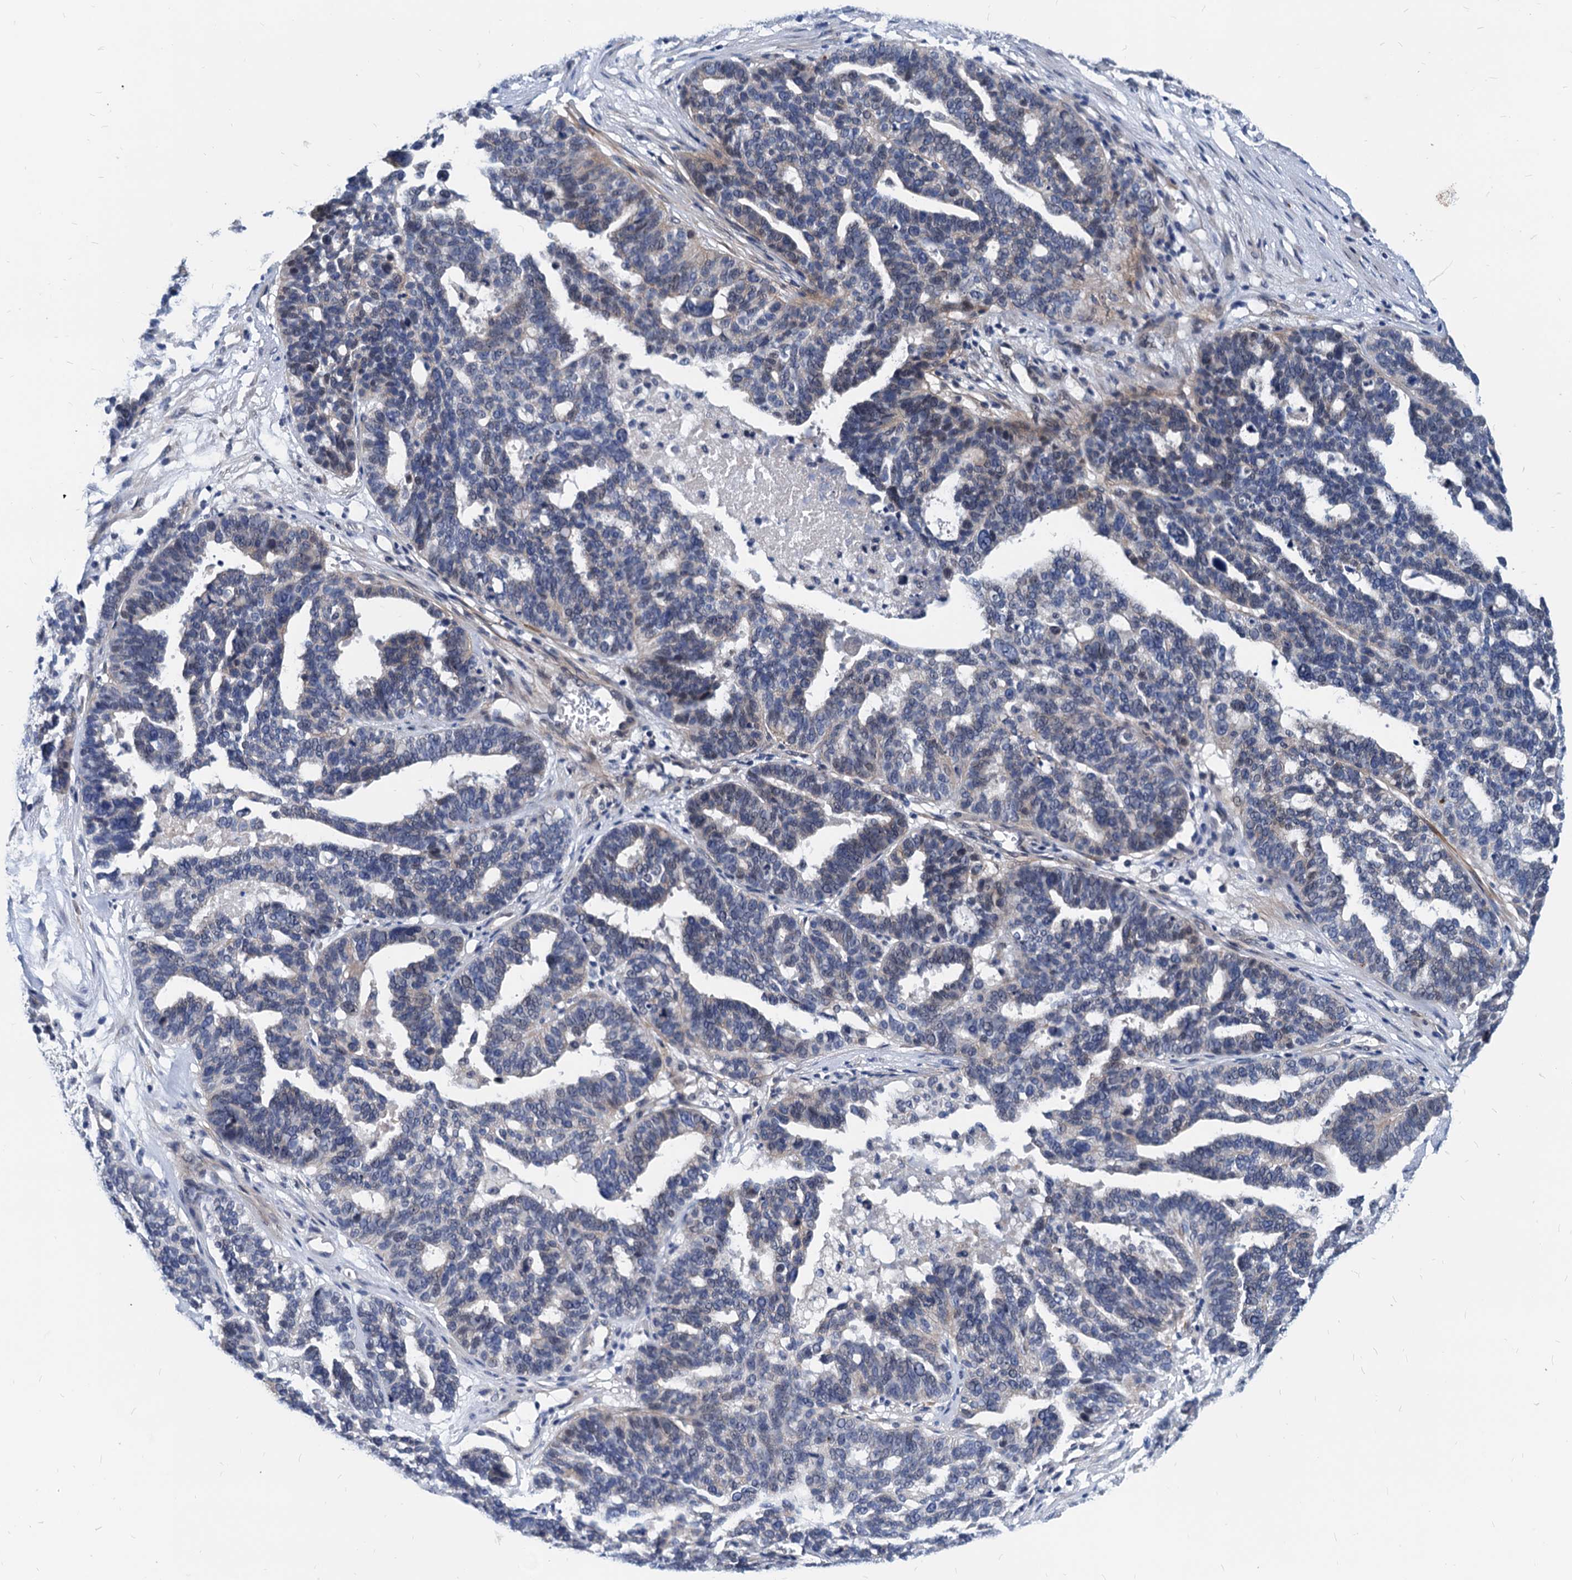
{"staining": {"intensity": "negative", "quantity": "none", "location": "none"}, "tissue": "ovarian cancer", "cell_type": "Tumor cells", "image_type": "cancer", "snomed": [{"axis": "morphology", "description": "Cystadenocarcinoma, serous, NOS"}, {"axis": "topography", "description": "Ovary"}], "caption": "High magnification brightfield microscopy of ovarian cancer (serous cystadenocarcinoma) stained with DAB (brown) and counterstained with hematoxylin (blue): tumor cells show no significant expression.", "gene": "HSF2", "patient": {"sex": "female", "age": 59}}